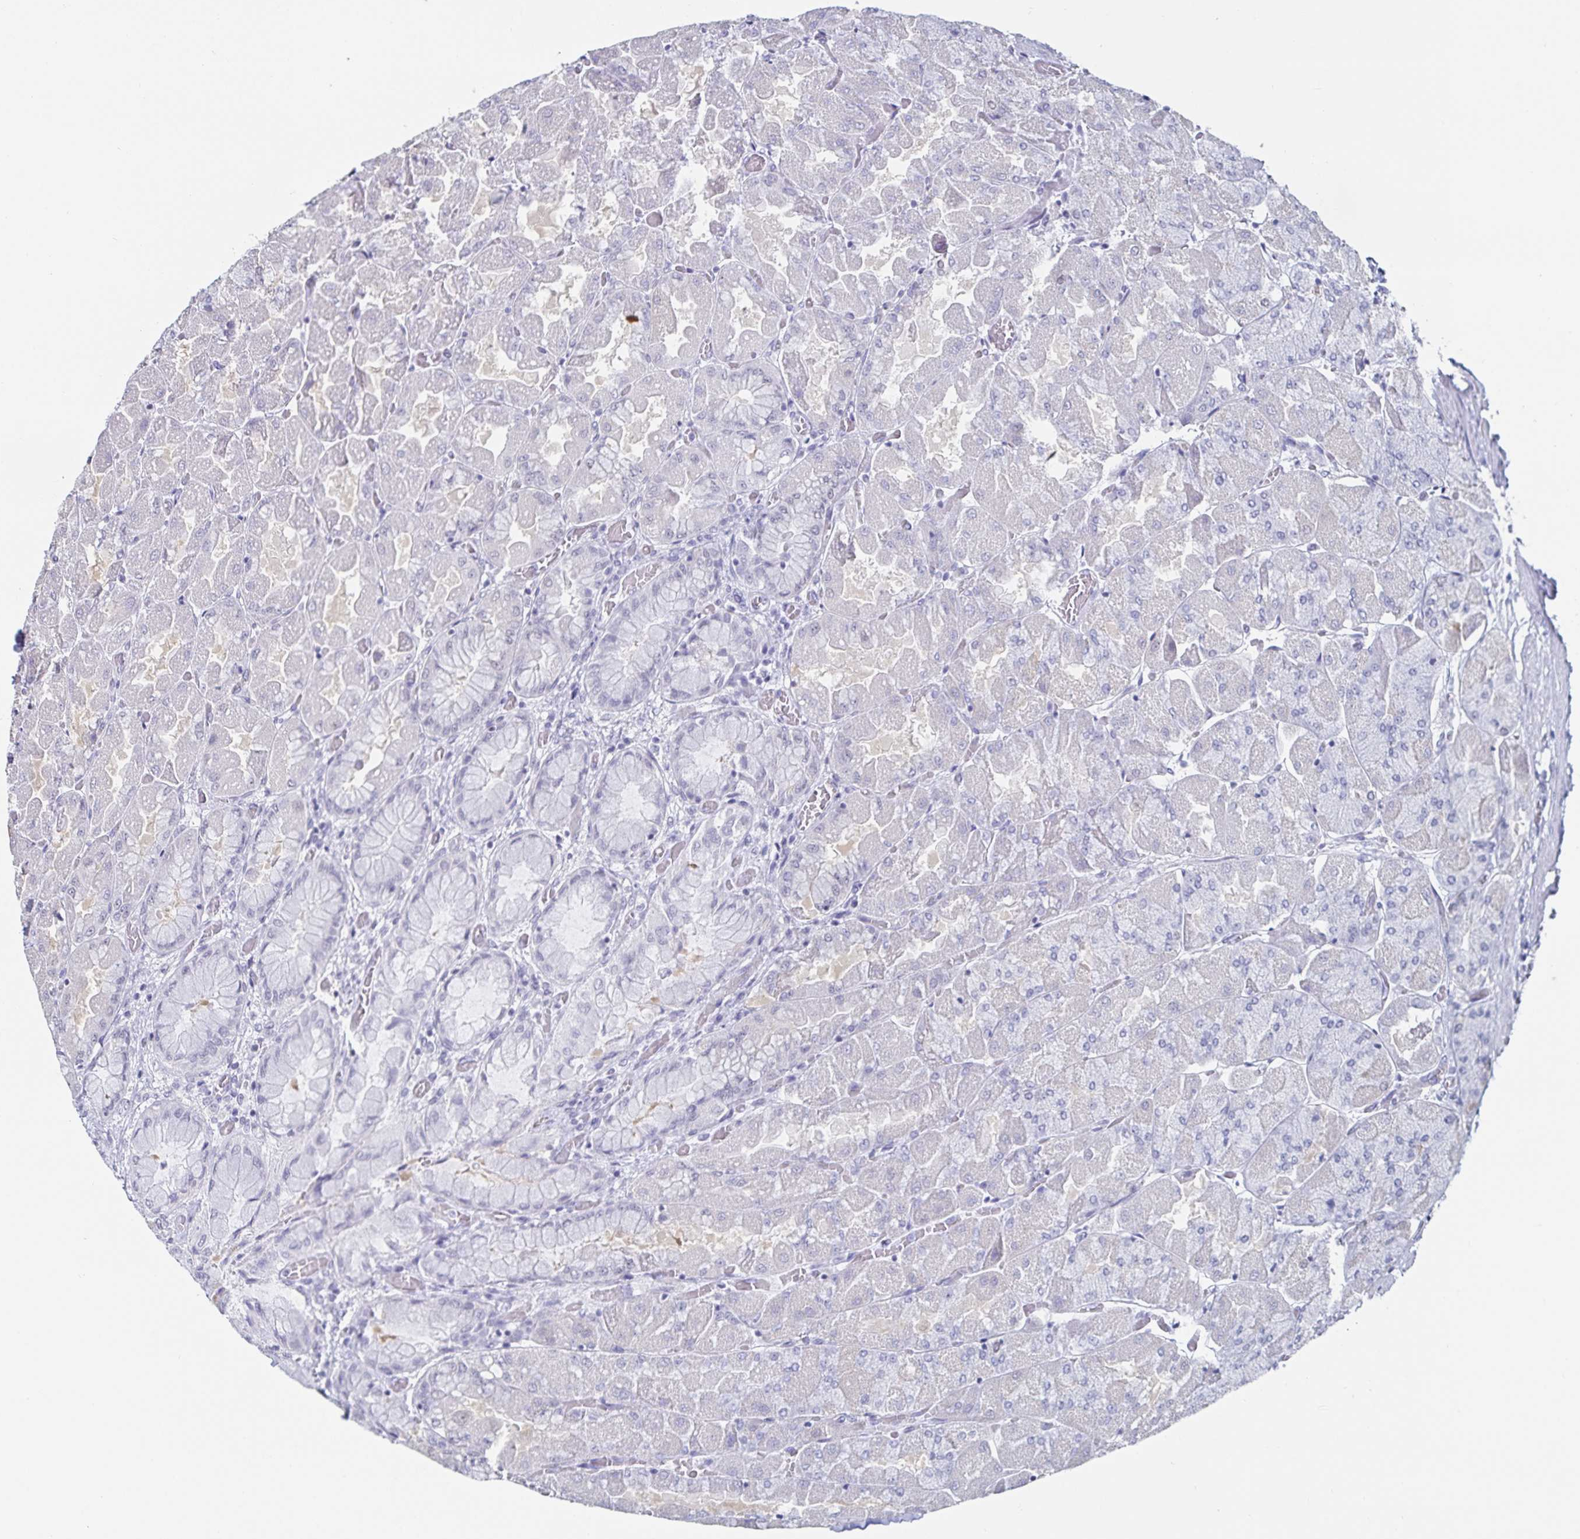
{"staining": {"intensity": "moderate", "quantity": "25%-75%", "location": "nuclear"}, "tissue": "stomach", "cell_type": "Glandular cells", "image_type": "normal", "snomed": [{"axis": "morphology", "description": "Normal tissue, NOS"}, {"axis": "topography", "description": "Stomach"}], "caption": "Protein expression analysis of benign human stomach reveals moderate nuclear staining in about 25%-75% of glandular cells.", "gene": "DDX39B", "patient": {"sex": "female", "age": 61}}